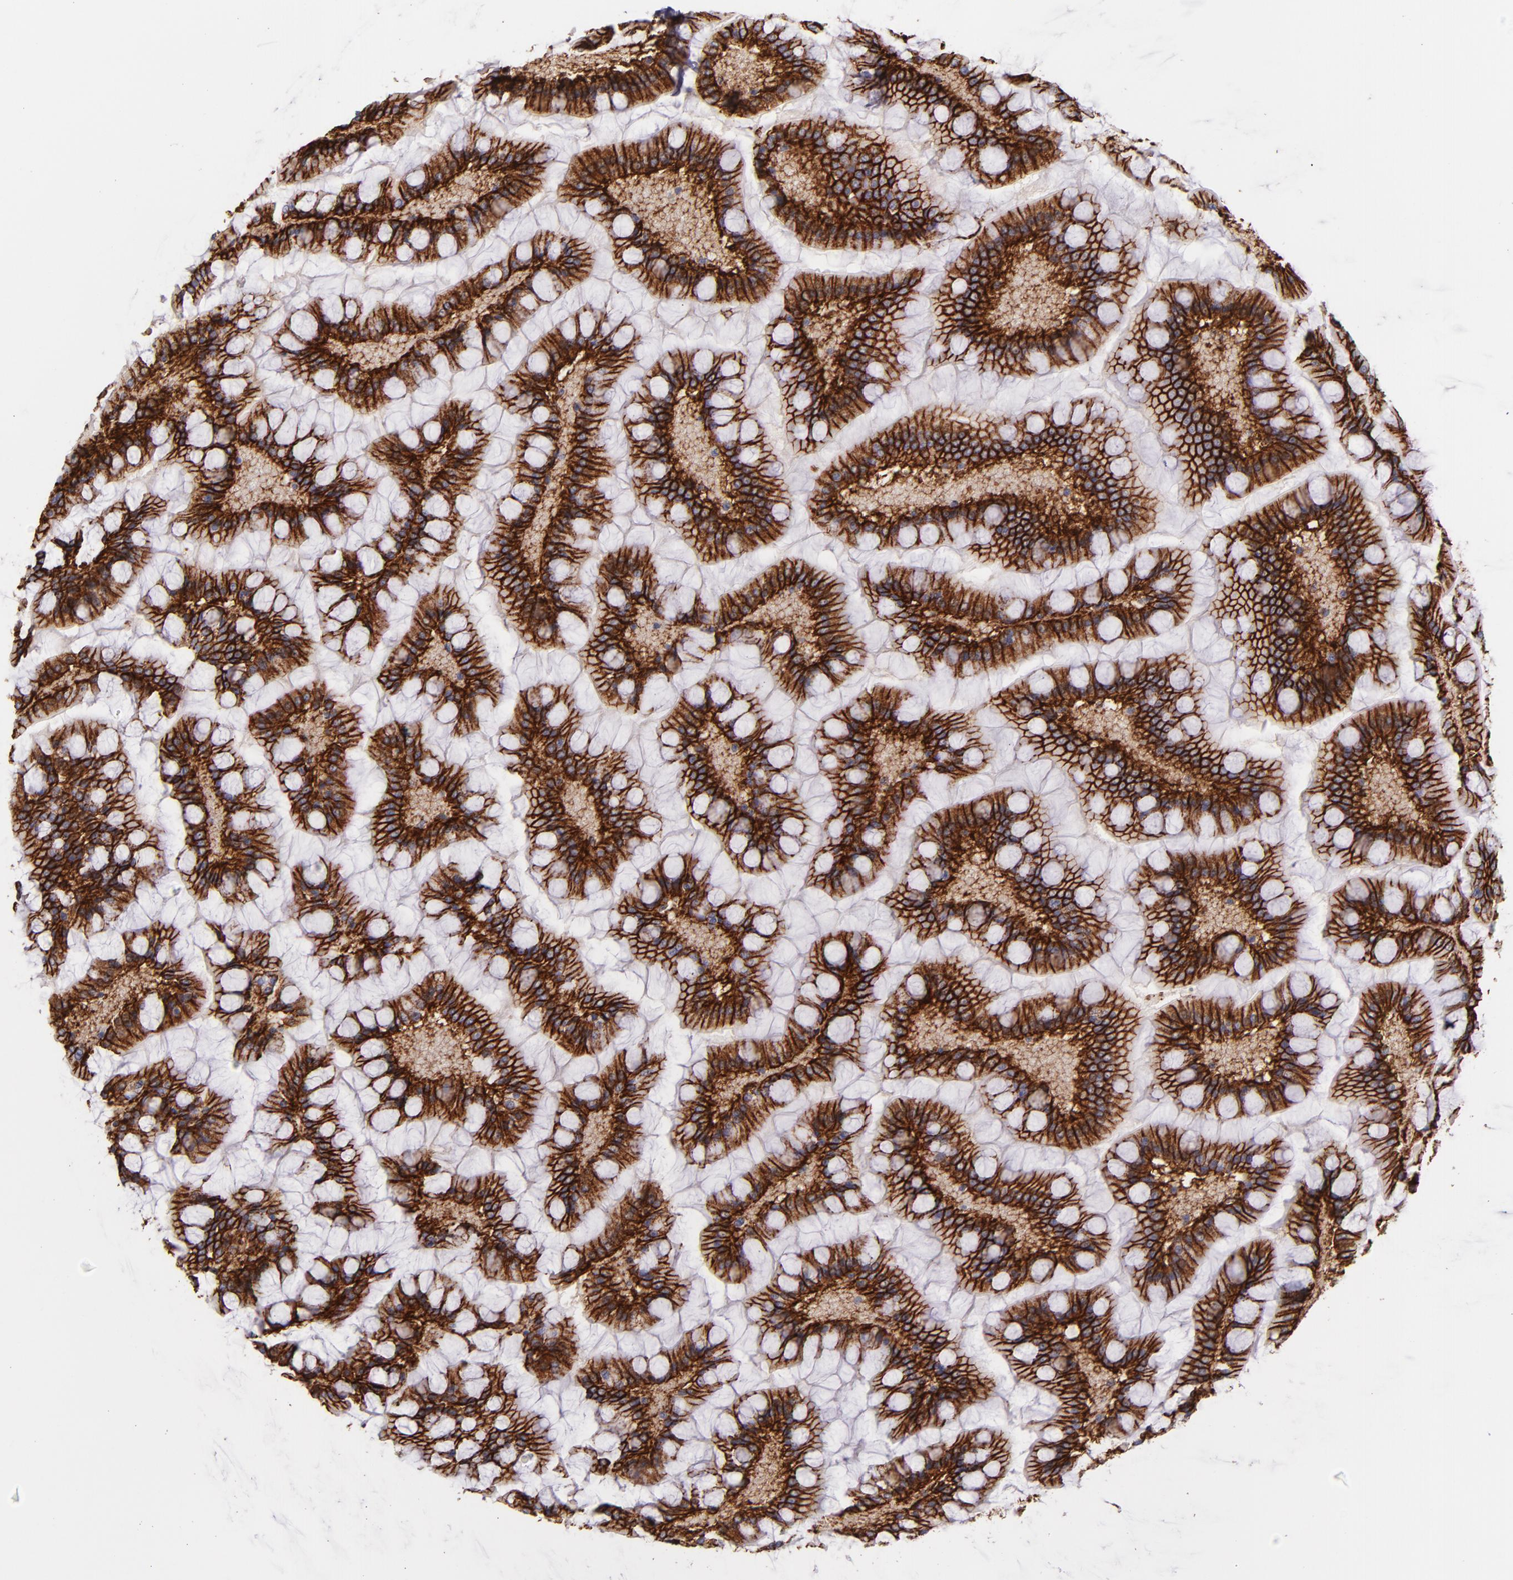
{"staining": {"intensity": "strong", "quantity": ">75%", "location": "cytoplasmic/membranous"}, "tissue": "small intestine", "cell_type": "Glandular cells", "image_type": "normal", "snomed": [{"axis": "morphology", "description": "Normal tissue, NOS"}, {"axis": "topography", "description": "Small intestine"}], "caption": "Strong cytoplasmic/membranous protein expression is identified in about >75% of glandular cells in small intestine.", "gene": "C5AR1", "patient": {"sex": "male", "age": 41}}